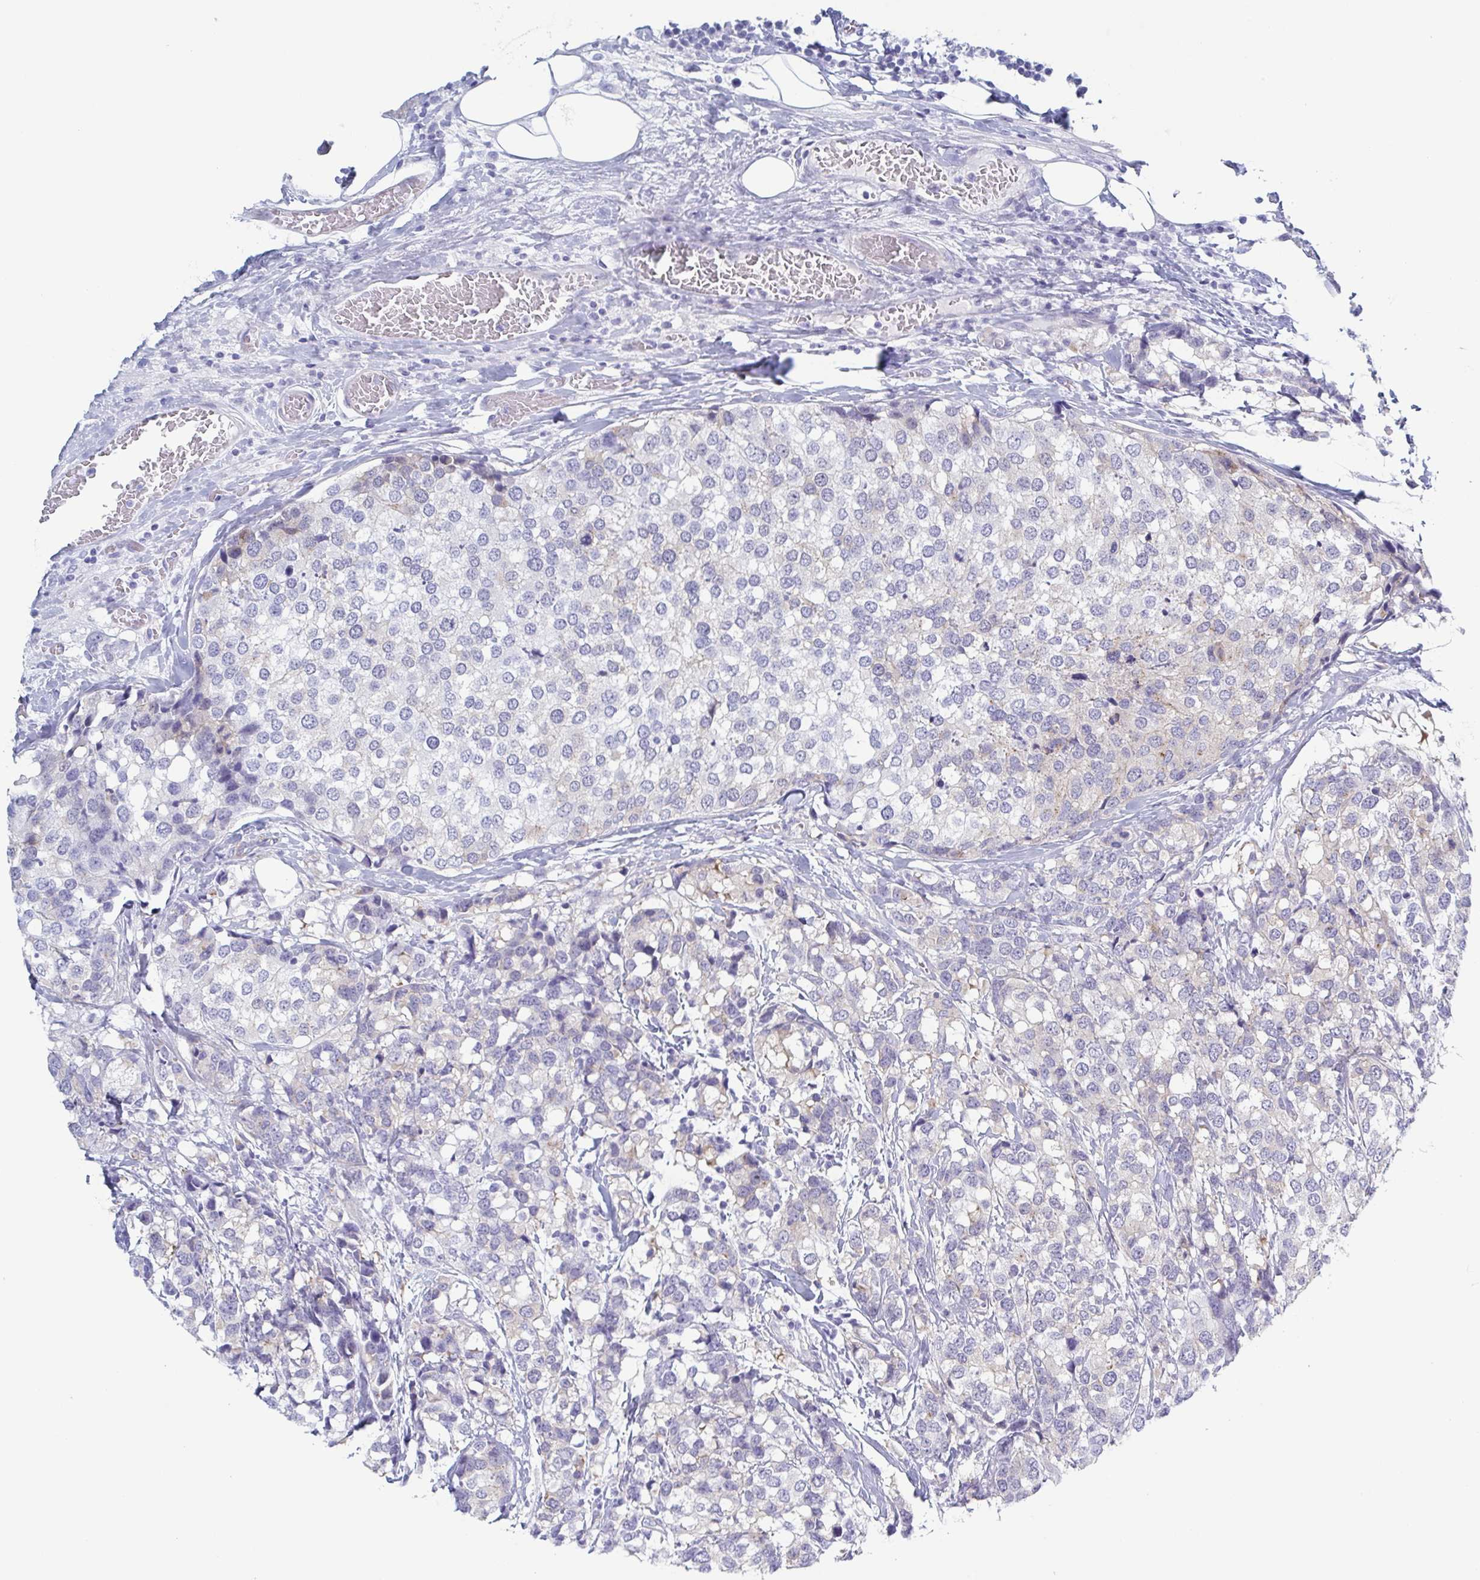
{"staining": {"intensity": "negative", "quantity": "none", "location": "none"}, "tissue": "breast cancer", "cell_type": "Tumor cells", "image_type": "cancer", "snomed": [{"axis": "morphology", "description": "Lobular carcinoma"}, {"axis": "topography", "description": "Breast"}], "caption": "Immunohistochemistry (IHC) photomicrograph of breast cancer (lobular carcinoma) stained for a protein (brown), which demonstrates no positivity in tumor cells.", "gene": "DYNC1I1", "patient": {"sex": "female", "age": 59}}